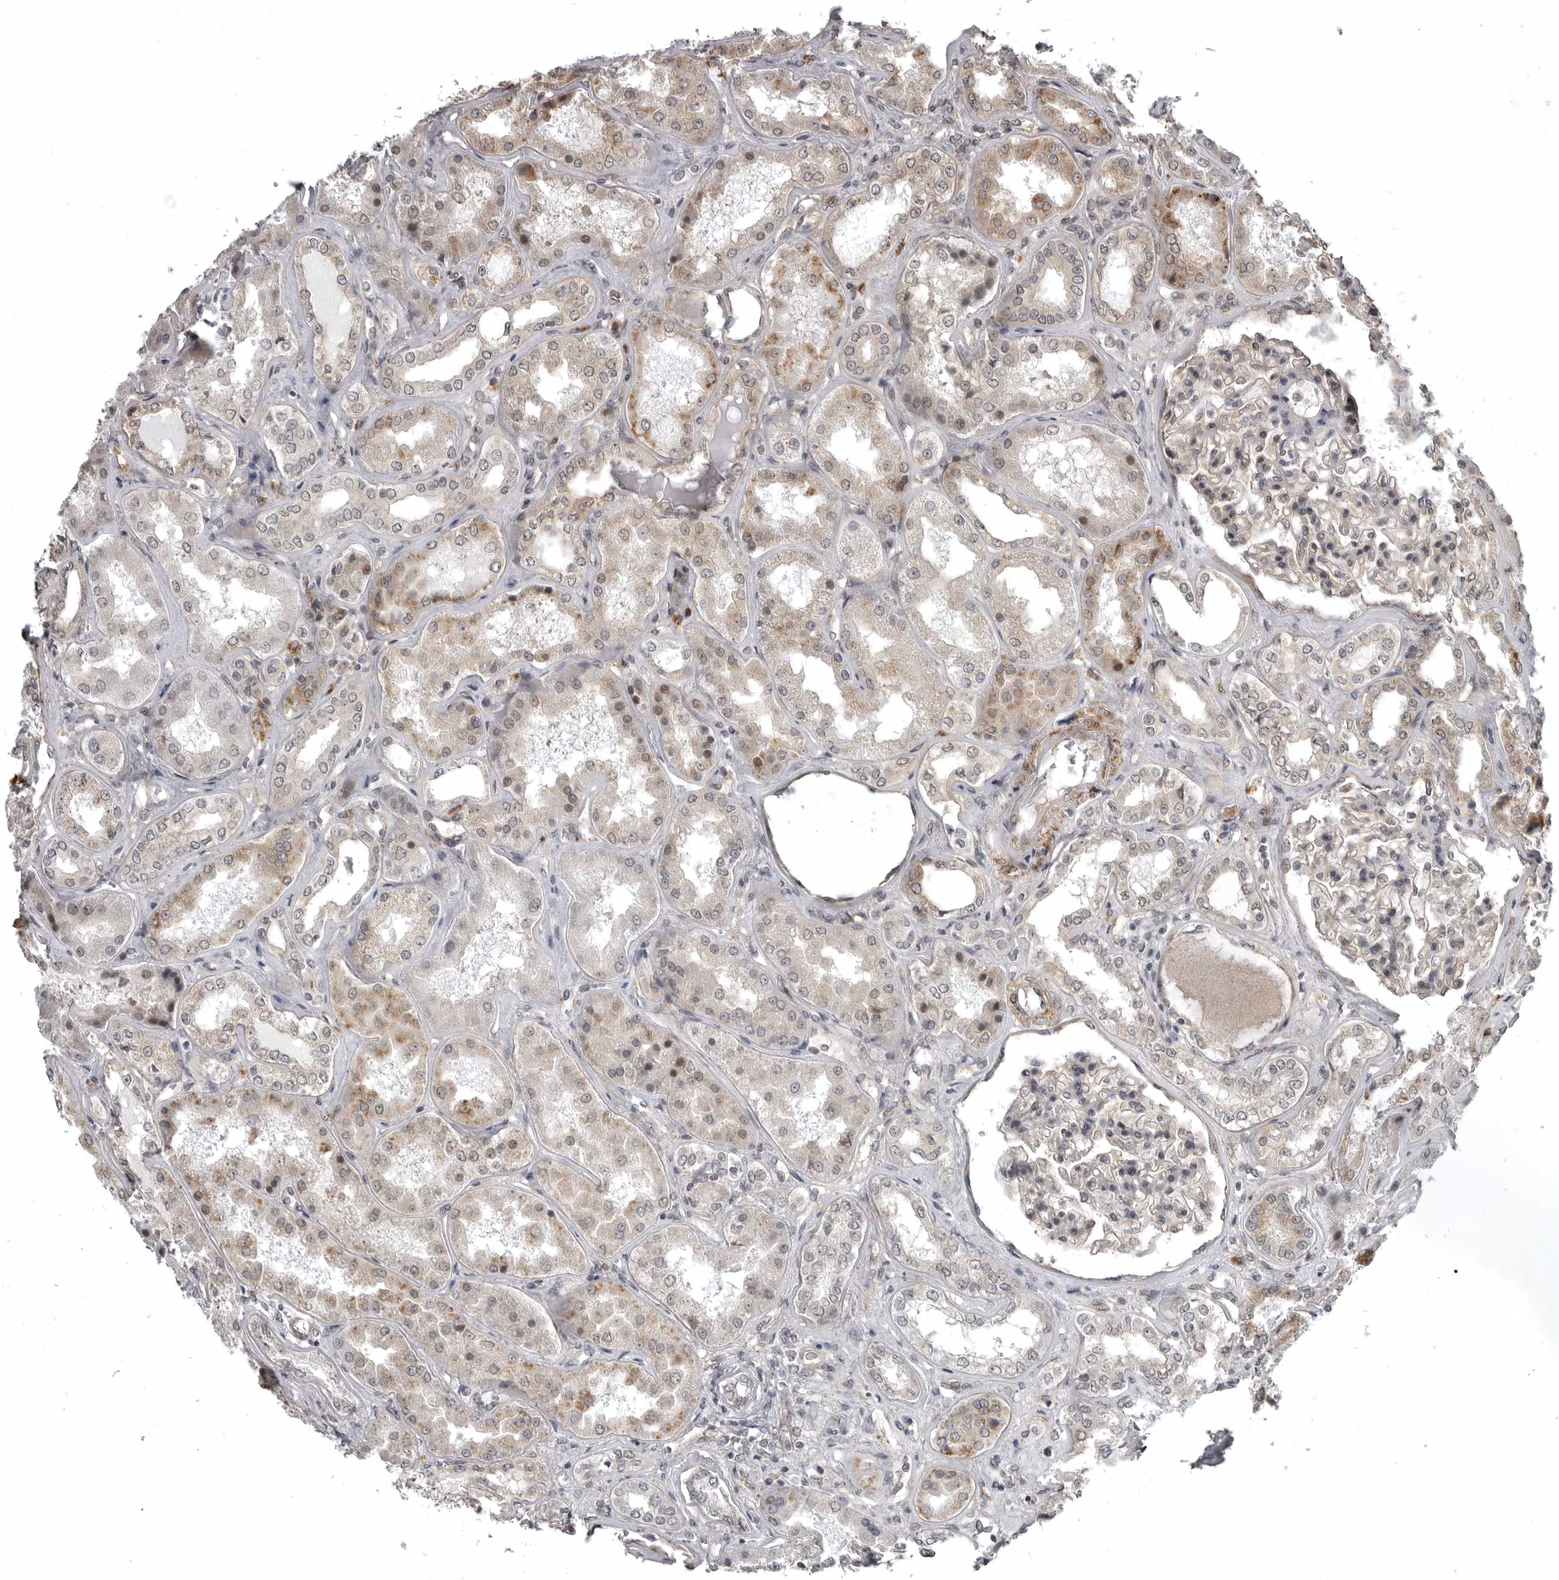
{"staining": {"intensity": "moderate", "quantity": "25%-75%", "location": "cytoplasmic/membranous,nuclear"}, "tissue": "kidney", "cell_type": "Cells in glomeruli", "image_type": "normal", "snomed": [{"axis": "morphology", "description": "Normal tissue, NOS"}, {"axis": "topography", "description": "Kidney"}], "caption": "A brown stain labels moderate cytoplasmic/membranous,nuclear positivity of a protein in cells in glomeruli of benign human kidney. The staining is performed using DAB brown chromogen to label protein expression. The nuclei are counter-stained blue using hematoxylin.", "gene": "SNX16", "patient": {"sex": "female", "age": 56}}